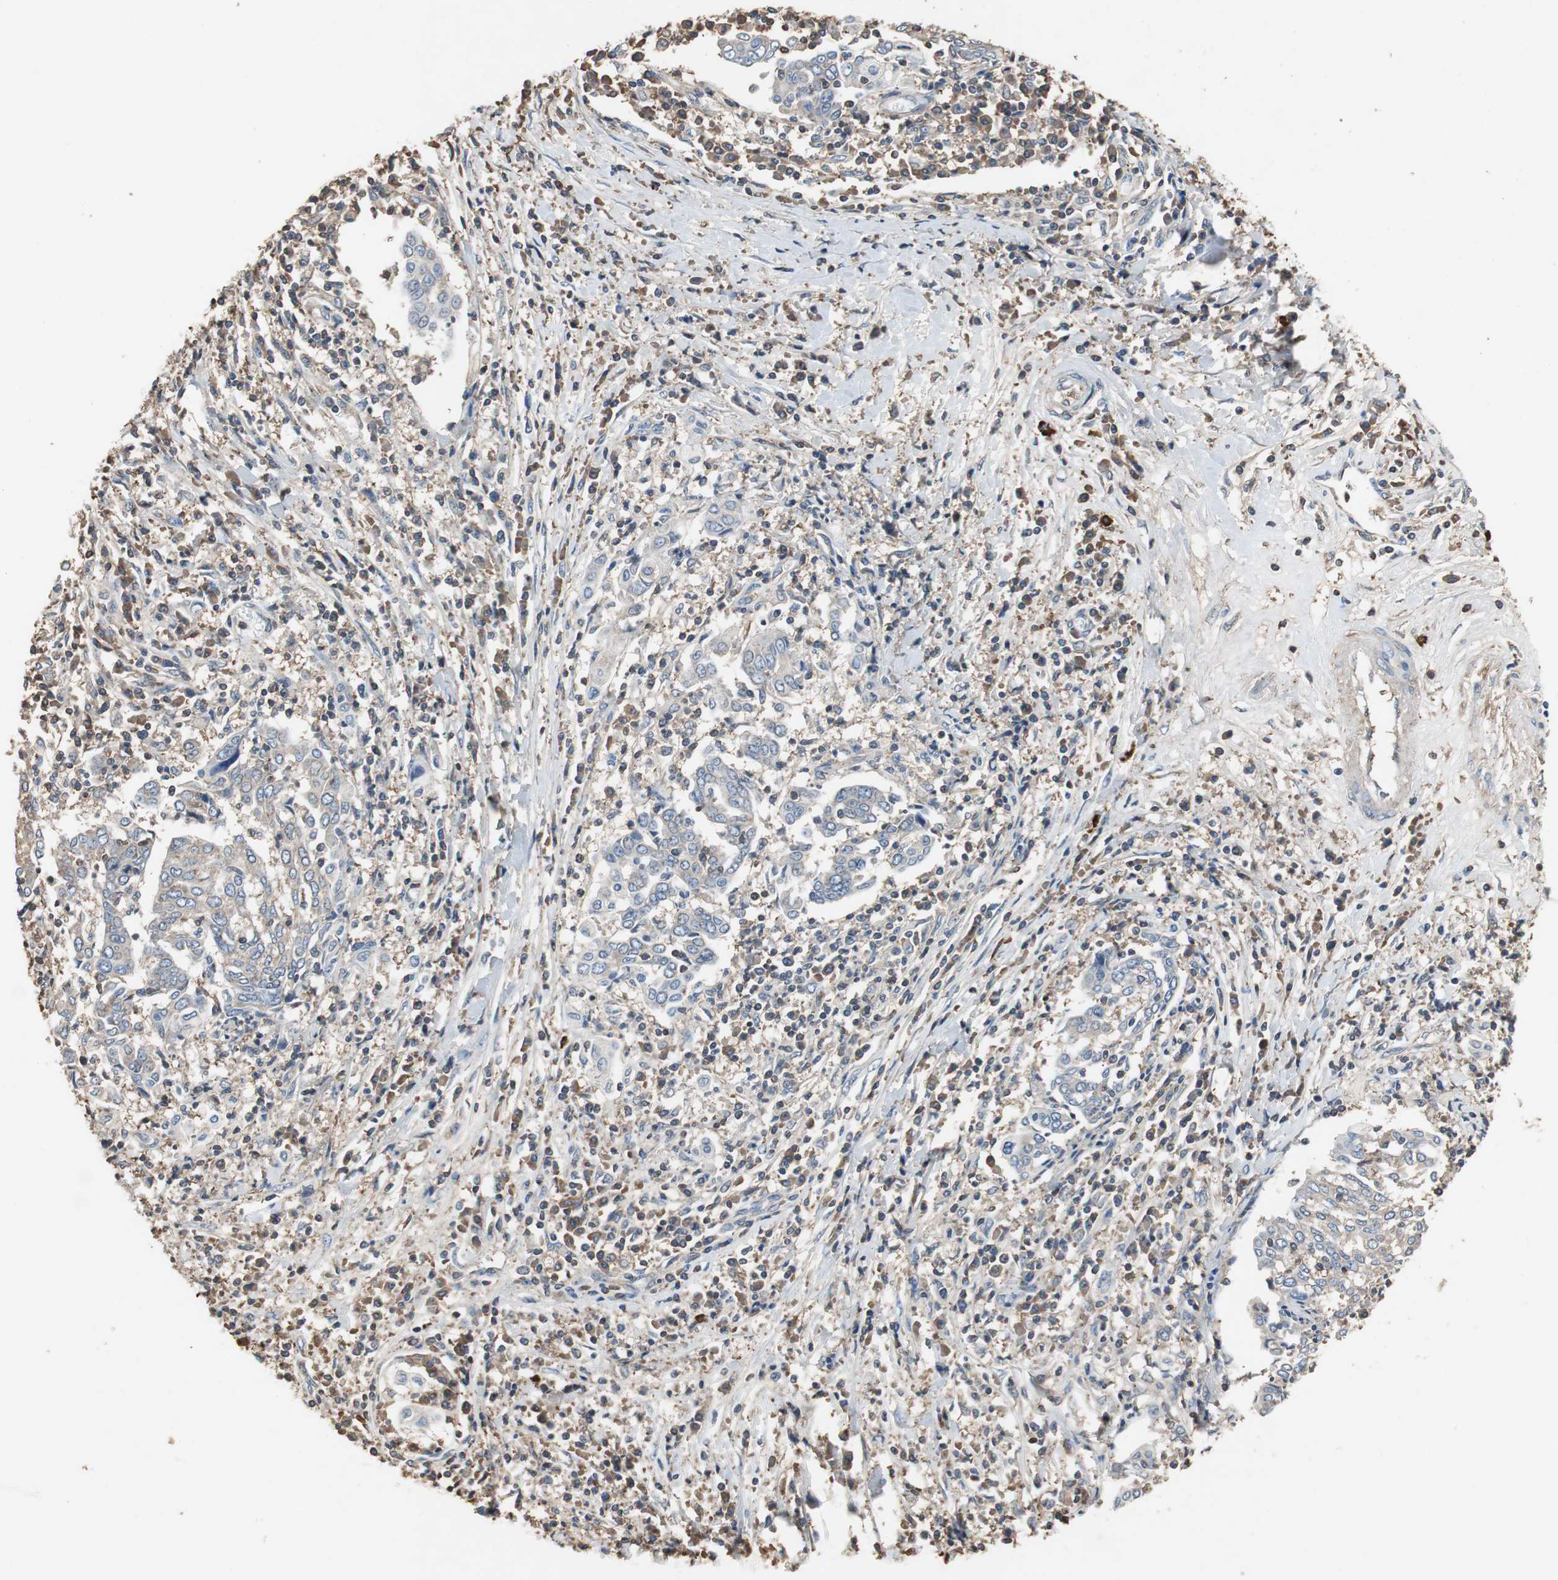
{"staining": {"intensity": "weak", "quantity": "<25%", "location": "cytoplasmic/membranous"}, "tissue": "cervical cancer", "cell_type": "Tumor cells", "image_type": "cancer", "snomed": [{"axis": "morphology", "description": "Squamous cell carcinoma, NOS"}, {"axis": "topography", "description": "Cervix"}], "caption": "Immunohistochemical staining of human cervical cancer reveals no significant staining in tumor cells. (Stains: DAB (3,3'-diaminobenzidine) IHC with hematoxylin counter stain, Microscopy: brightfield microscopy at high magnification).", "gene": "TNFRSF14", "patient": {"sex": "female", "age": 40}}